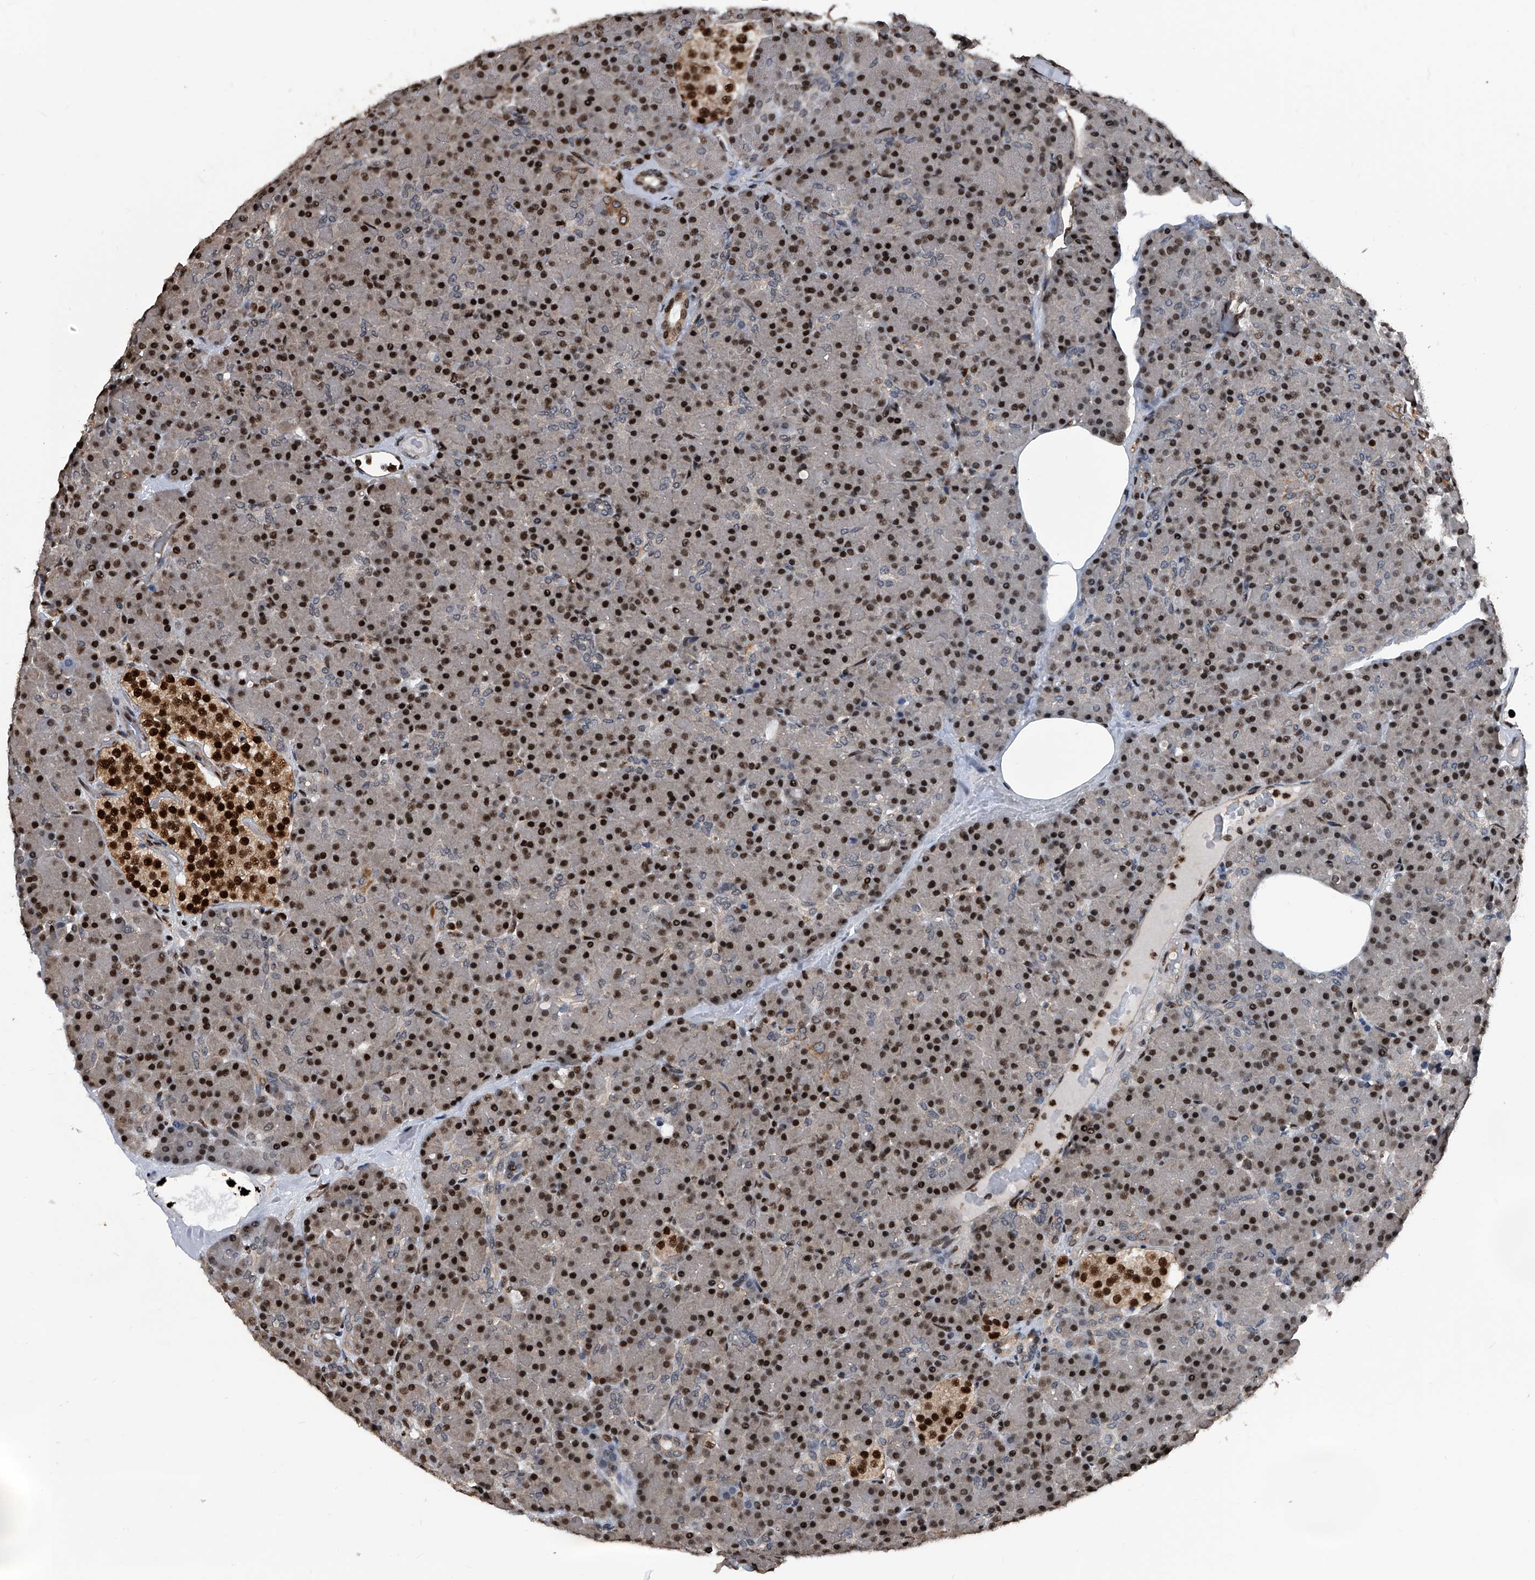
{"staining": {"intensity": "strong", "quantity": ">75%", "location": "nuclear"}, "tissue": "pancreas", "cell_type": "Exocrine glandular cells", "image_type": "normal", "snomed": [{"axis": "morphology", "description": "Normal tissue, NOS"}, {"axis": "topography", "description": "Pancreas"}], "caption": "Immunohistochemical staining of normal pancreas displays >75% levels of strong nuclear protein staining in about >75% of exocrine glandular cells.", "gene": "FKBP5", "patient": {"sex": "female", "age": 43}}